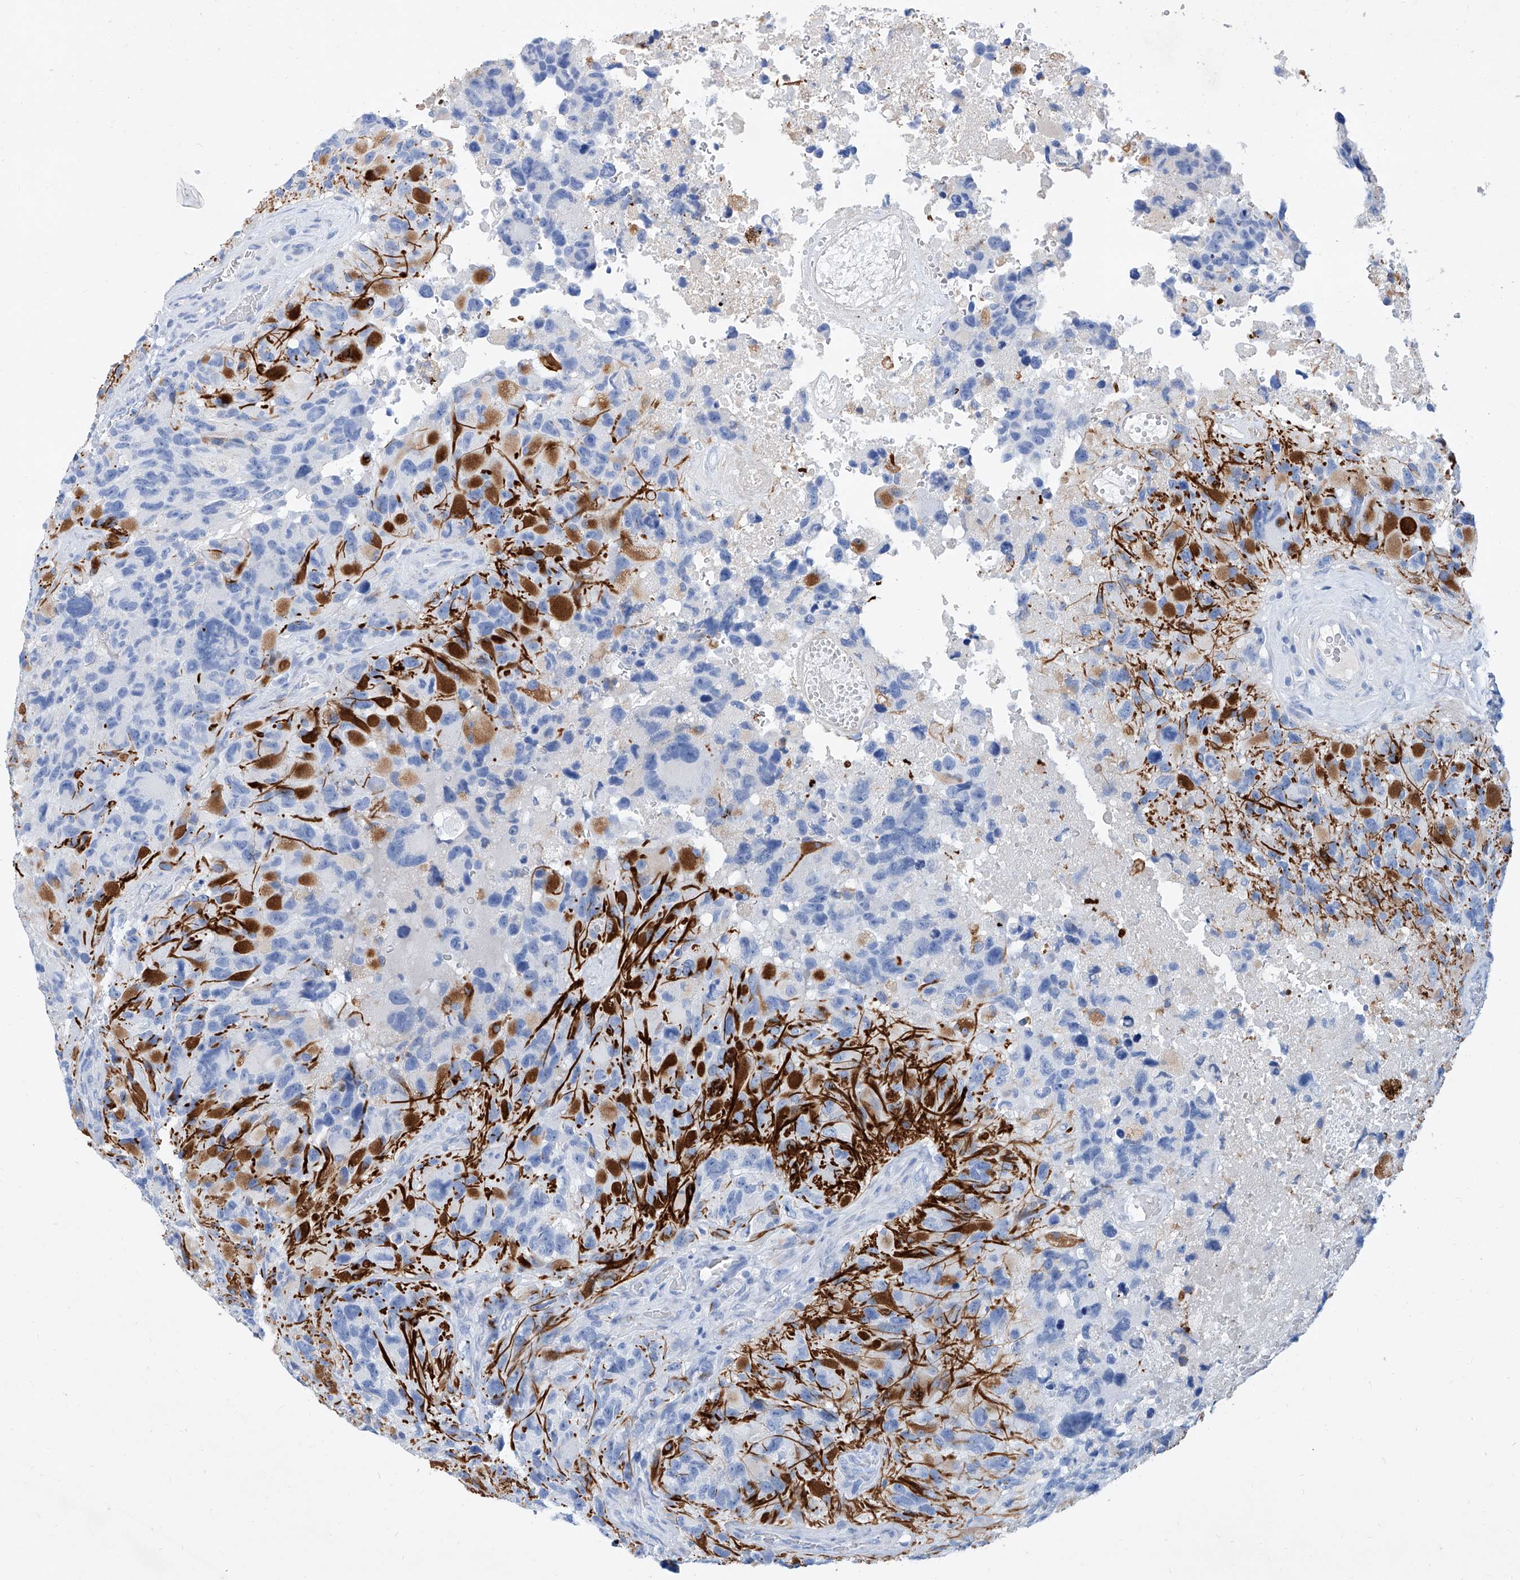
{"staining": {"intensity": "negative", "quantity": "none", "location": "none"}, "tissue": "glioma", "cell_type": "Tumor cells", "image_type": "cancer", "snomed": [{"axis": "morphology", "description": "Glioma, malignant, High grade"}, {"axis": "topography", "description": "Brain"}], "caption": "IHC photomicrograph of human malignant high-grade glioma stained for a protein (brown), which demonstrates no expression in tumor cells.", "gene": "SLC25A29", "patient": {"sex": "male", "age": 69}}